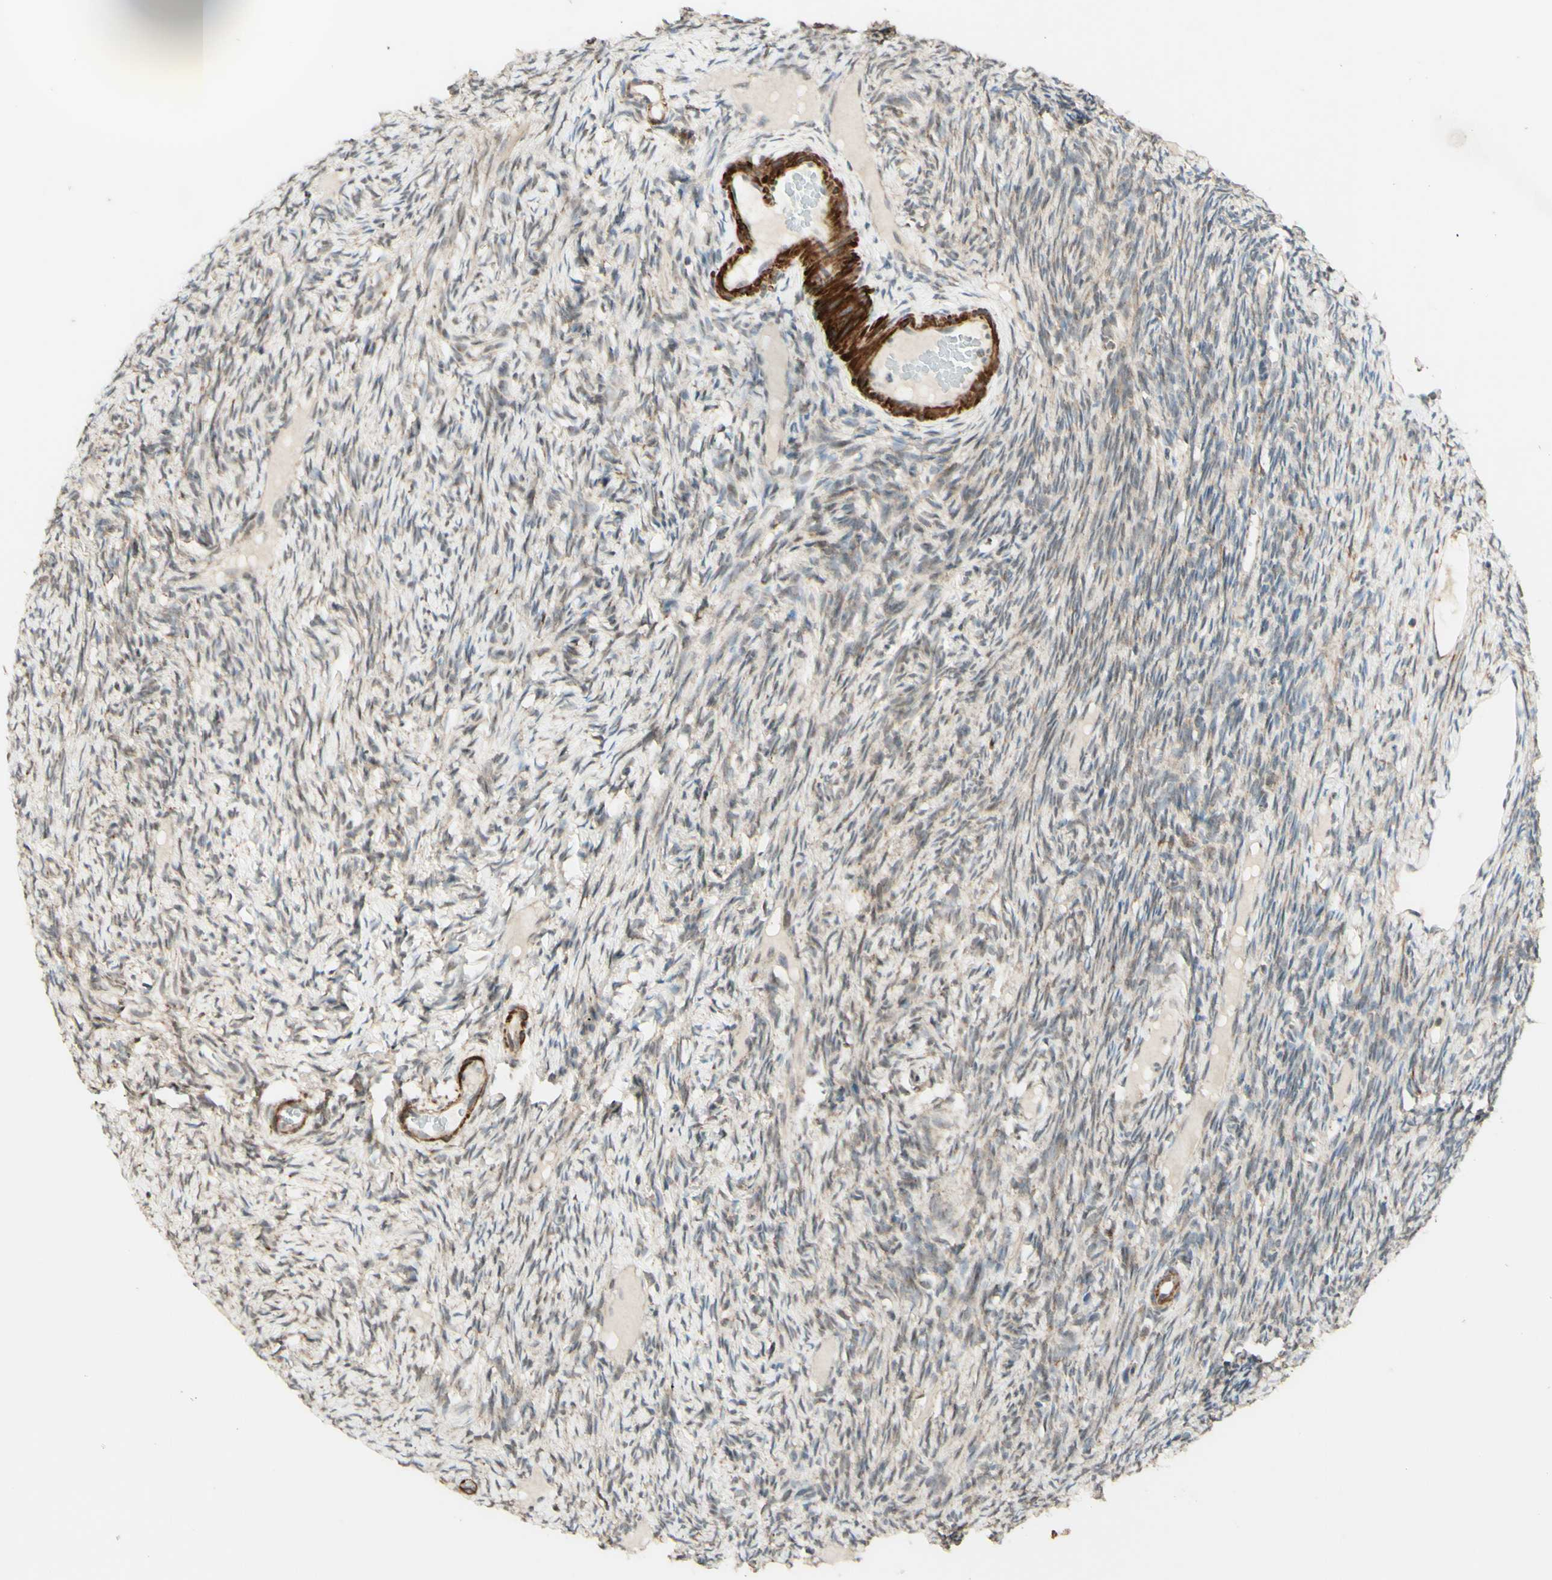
{"staining": {"intensity": "weak", "quantity": "25%-75%", "location": "cytoplasmic/membranous"}, "tissue": "ovary", "cell_type": "Ovarian stroma cells", "image_type": "normal", "snomed": [{"axis": "morphology", "description": "Normal tissue, NOS"}, {"axis": "topography", "description": "Ovary"}], "caption": "The micrograph displays a brown stain indicating the presence of a protein in the cytoplasmic/membranous of ovarian stroma cells in ovary. Using DAB (3,3'-diaminobenzidine) (brown) and hematoxylin (blue) stains, captured at high magnification using brightfield microscopy.", "gene": "DHRS3", "patient": {"sex": "female", "age": 33}}